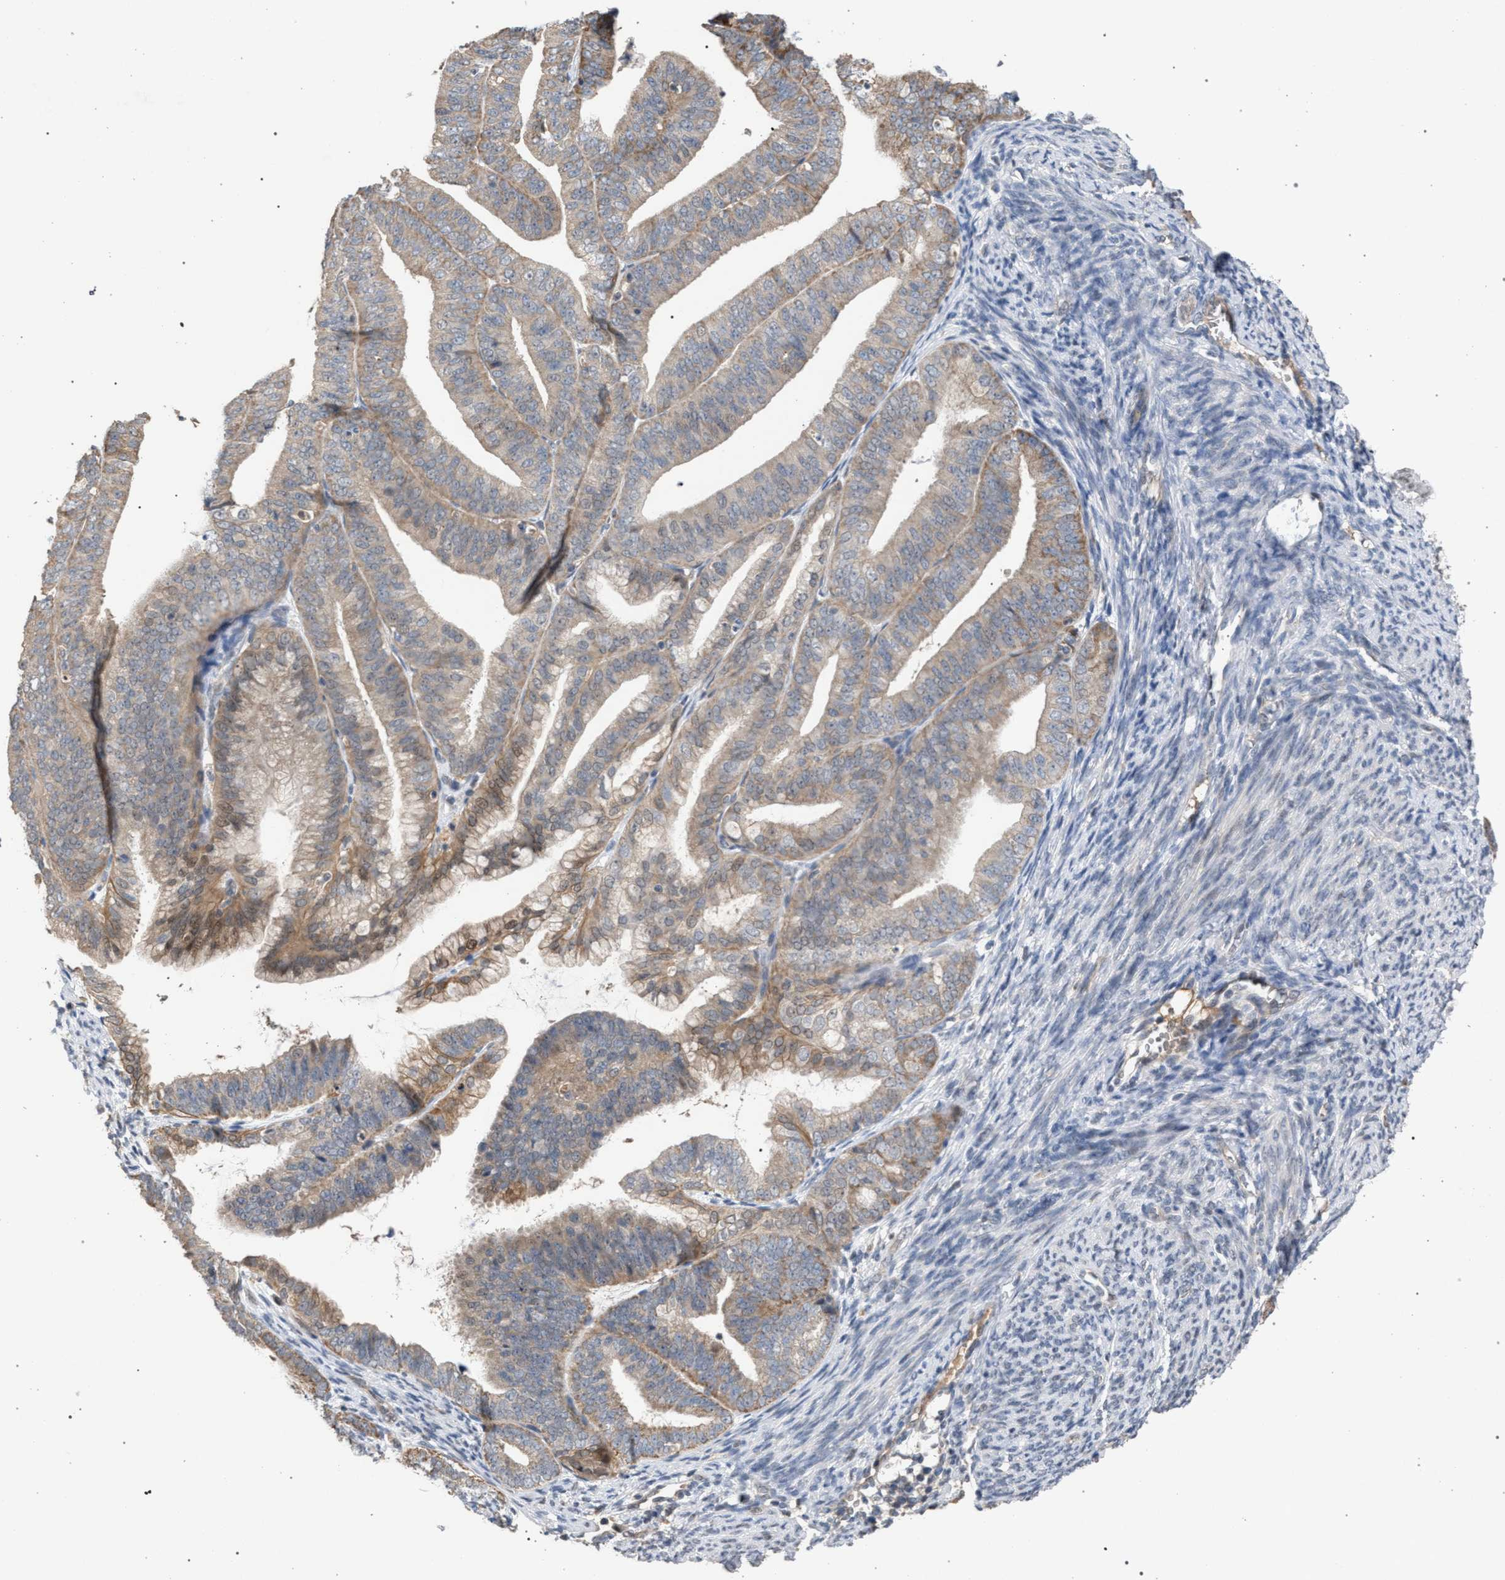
{"staining": {"intensity": "weak", "quantity": "25%-75%", "location": "cytoplasmic/membranous"}, "tissue": "endometrial cancer", "cell_type": "Tumor cells", "image_type": "cancer", "snomed": [{"axis": "morphology", "description": "Adenocarcinoma, NOS"}, {"axis": "topography", "description": "Endometrium"}], "caption": "Endometrial adenocarcinoma stained with DAB IHC exhibits low levels of weak cytoplasmic/membranous staining in approximately 25%-75% of tumor cells.", "gene": "TECPR1", "patient": {"sex": "female", "age": 63}}